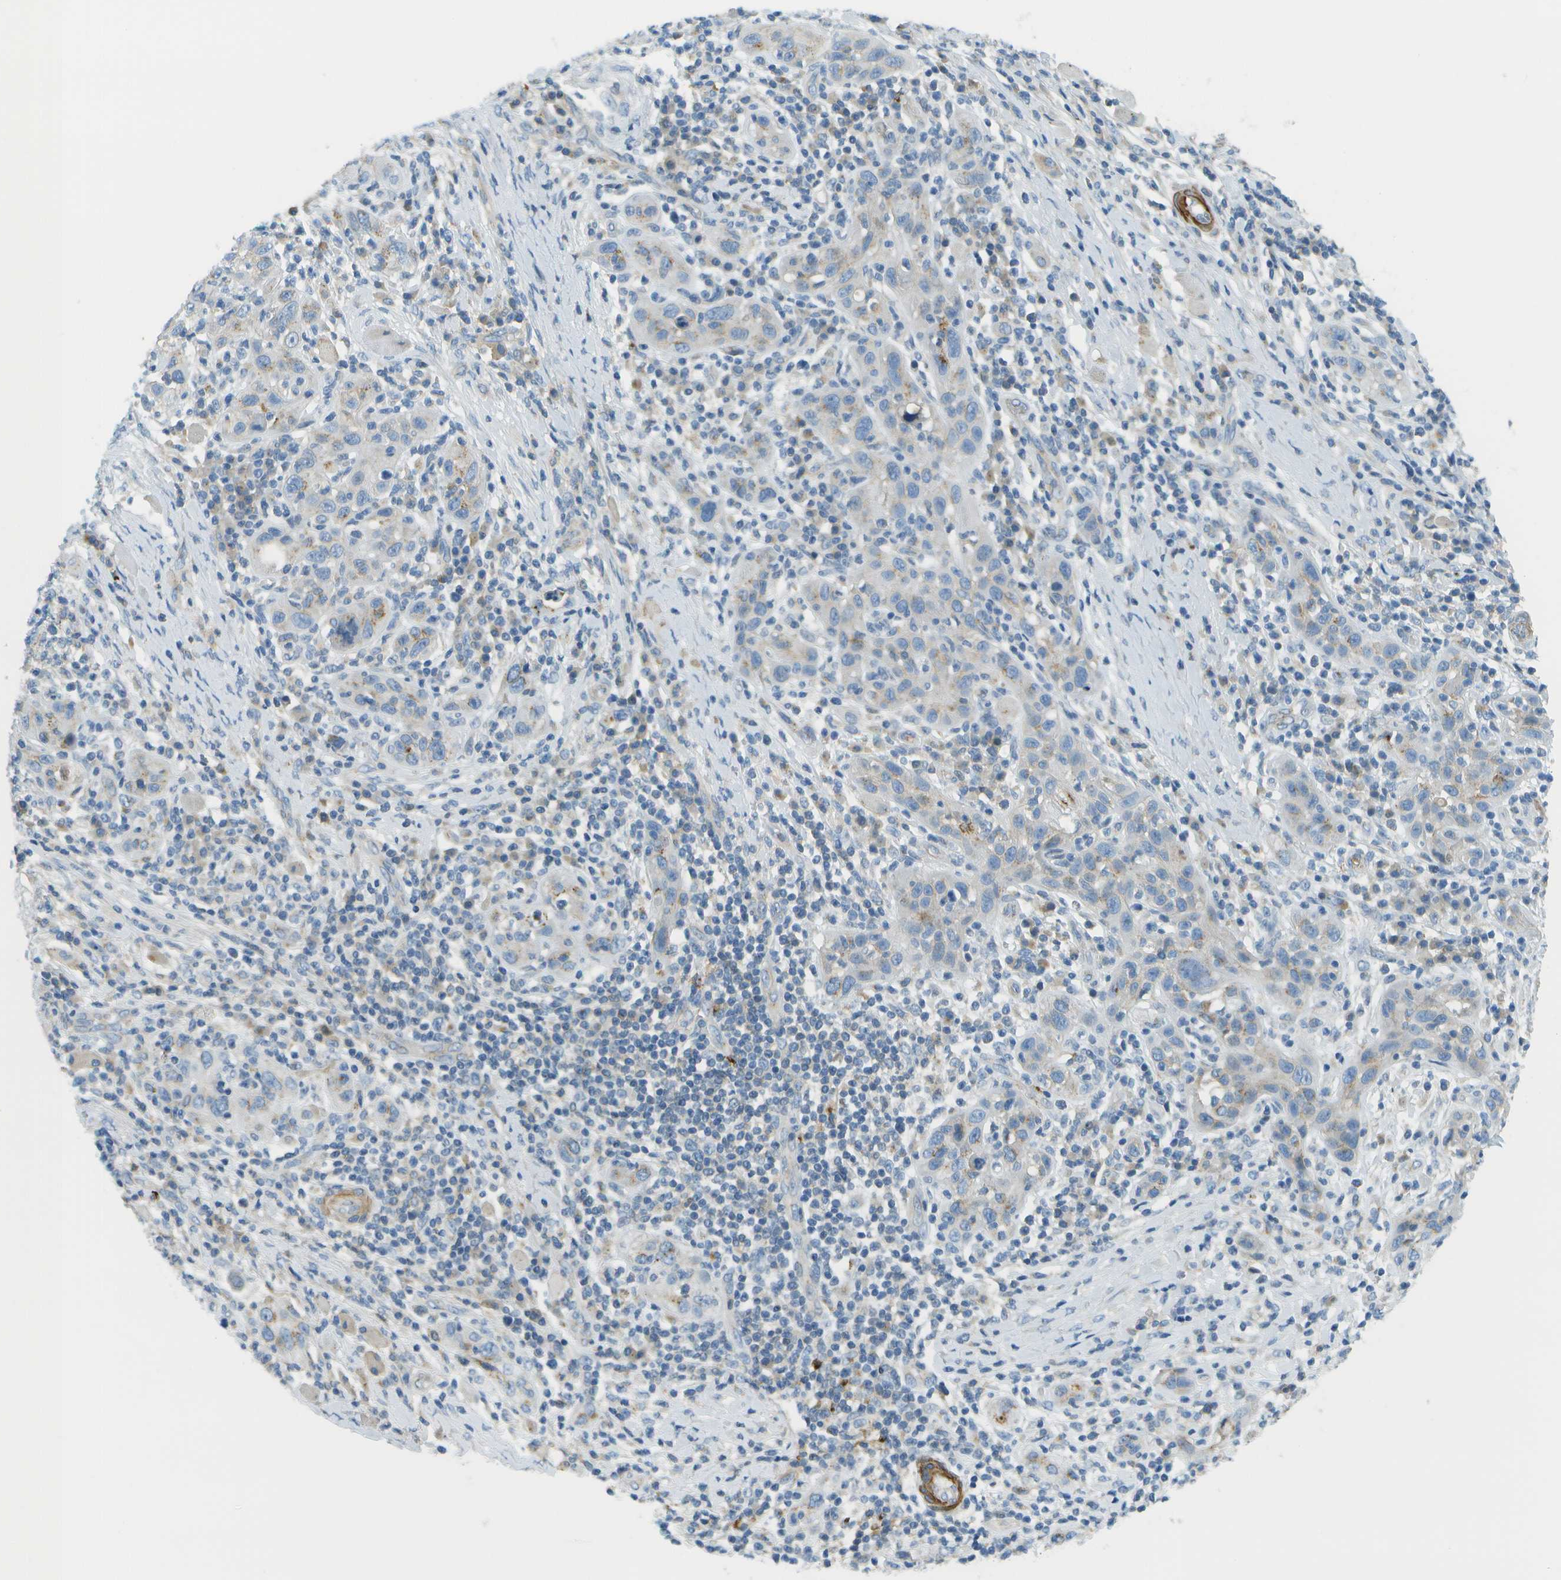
{"staining": {"intensity": "negative", "quantity": "none", "location": "none"}, "tissue": "skin cancer", "cell_type": "Tumor cells", "image_type": "cancer", "snomed": [{"axis": "morphology", "description": "Squamous cell carcinoma, NOS"}, {"axis": "topography", "description": "Skin"}], "caption": "A high-resolution photomicrograph shows IHC staining of skin cancer (squamous cell carcinoma), which reveals no significant staining in tumor cells.", "gene": "MYH11", "patient": {"sex": "female", "age": 88}}